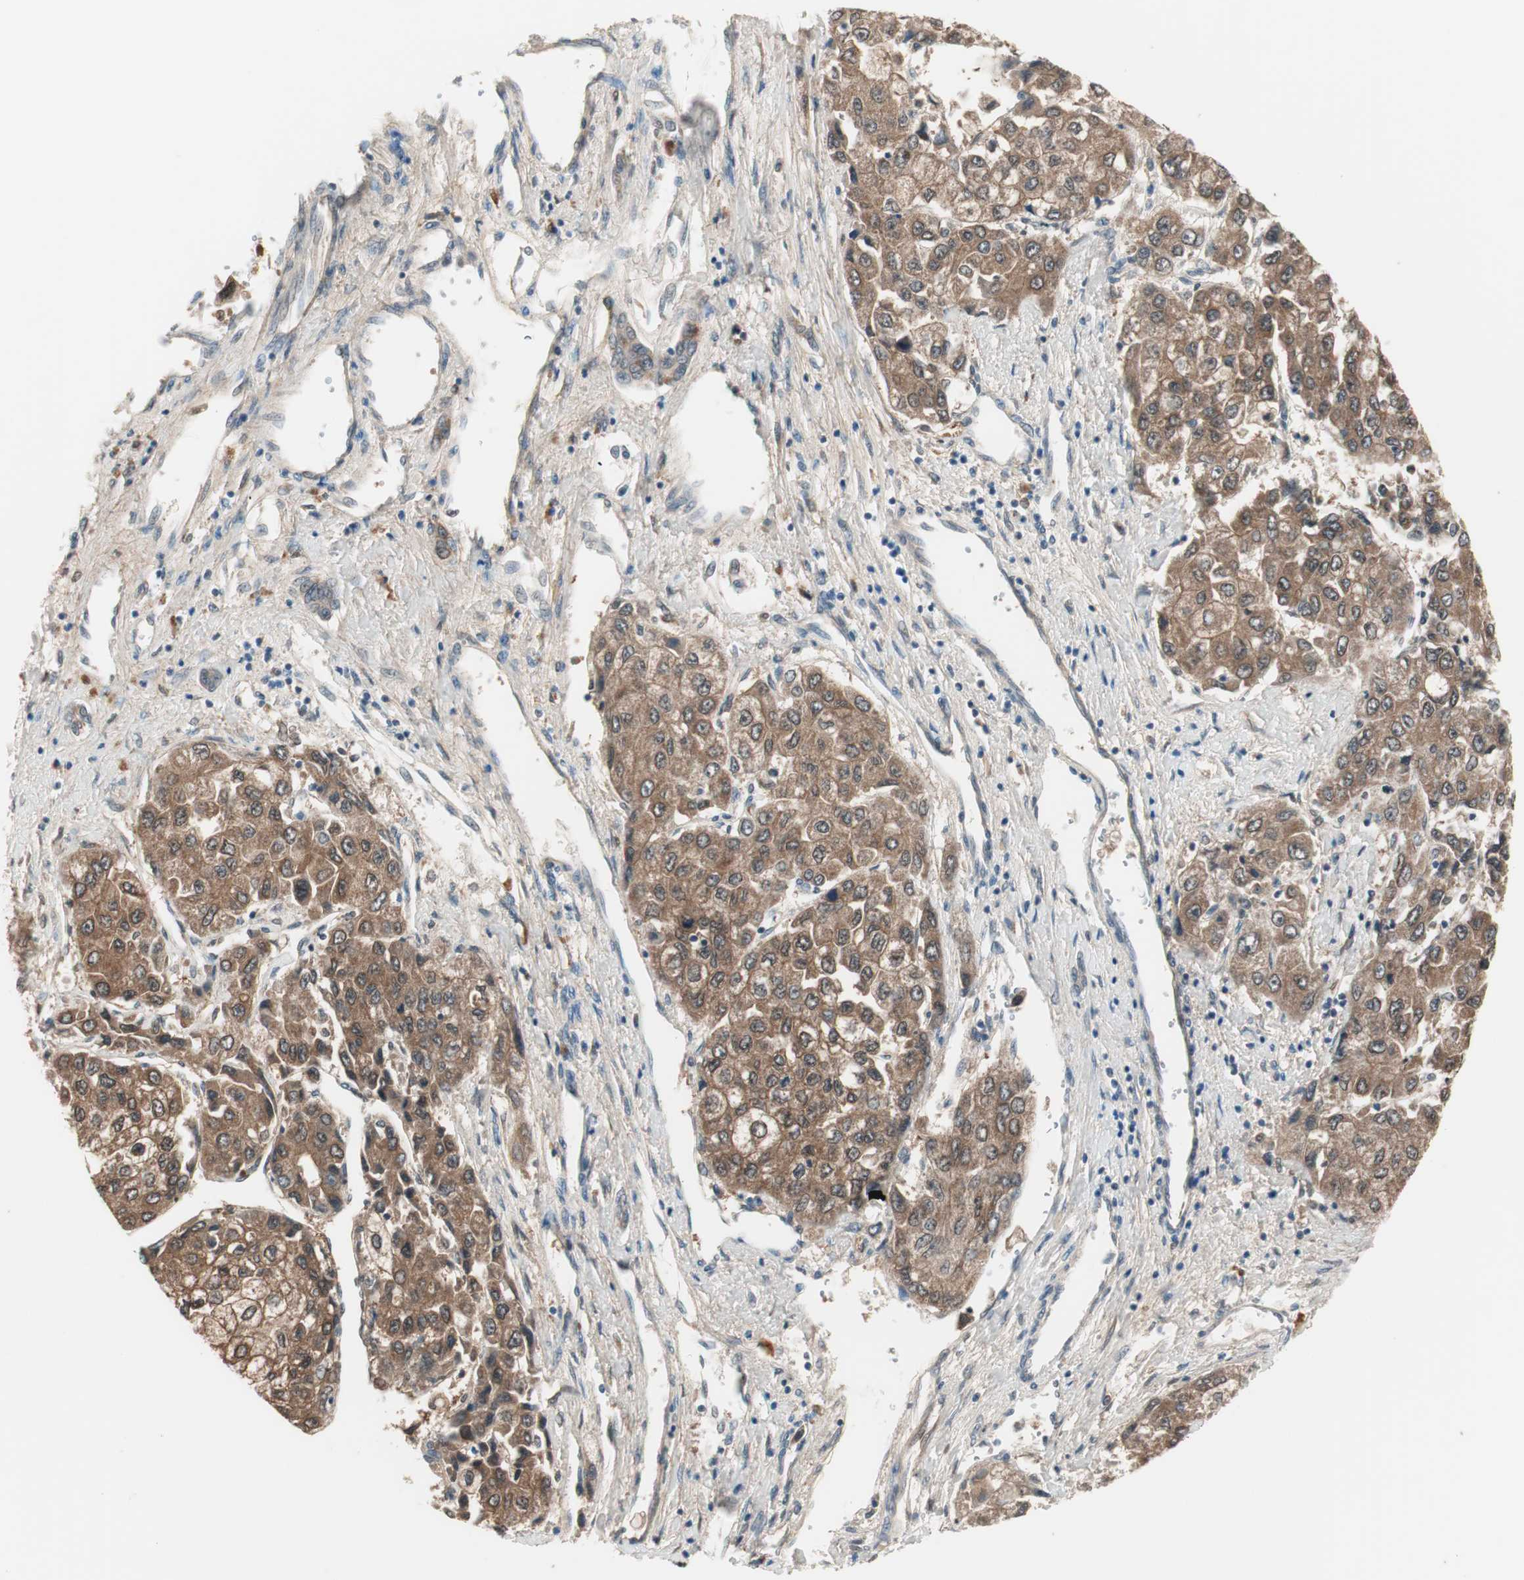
{"staining": {"intensity": "moderate", "quantity": ">75%", "location": "cytoplasmic/membranous"}, "tissue": "liver cancer", "cell_type": "Tumor cells", "image_type": "cancer", "snomed": [{"axis": "morphology", "description": "Carcinoma, Hepatocellular, NOS"}, {"axis": "topography", "description": "Liver"}], "caption": "Liver cancer (hepatocellular carcinoma) was stained to show a protein in brown. There is medium levels of moderate cytoplasmic/membranous positivity in approximately >75% of tumor cells.", "gene": "KHK", "patient": {"sex": "female", "age": 66}}